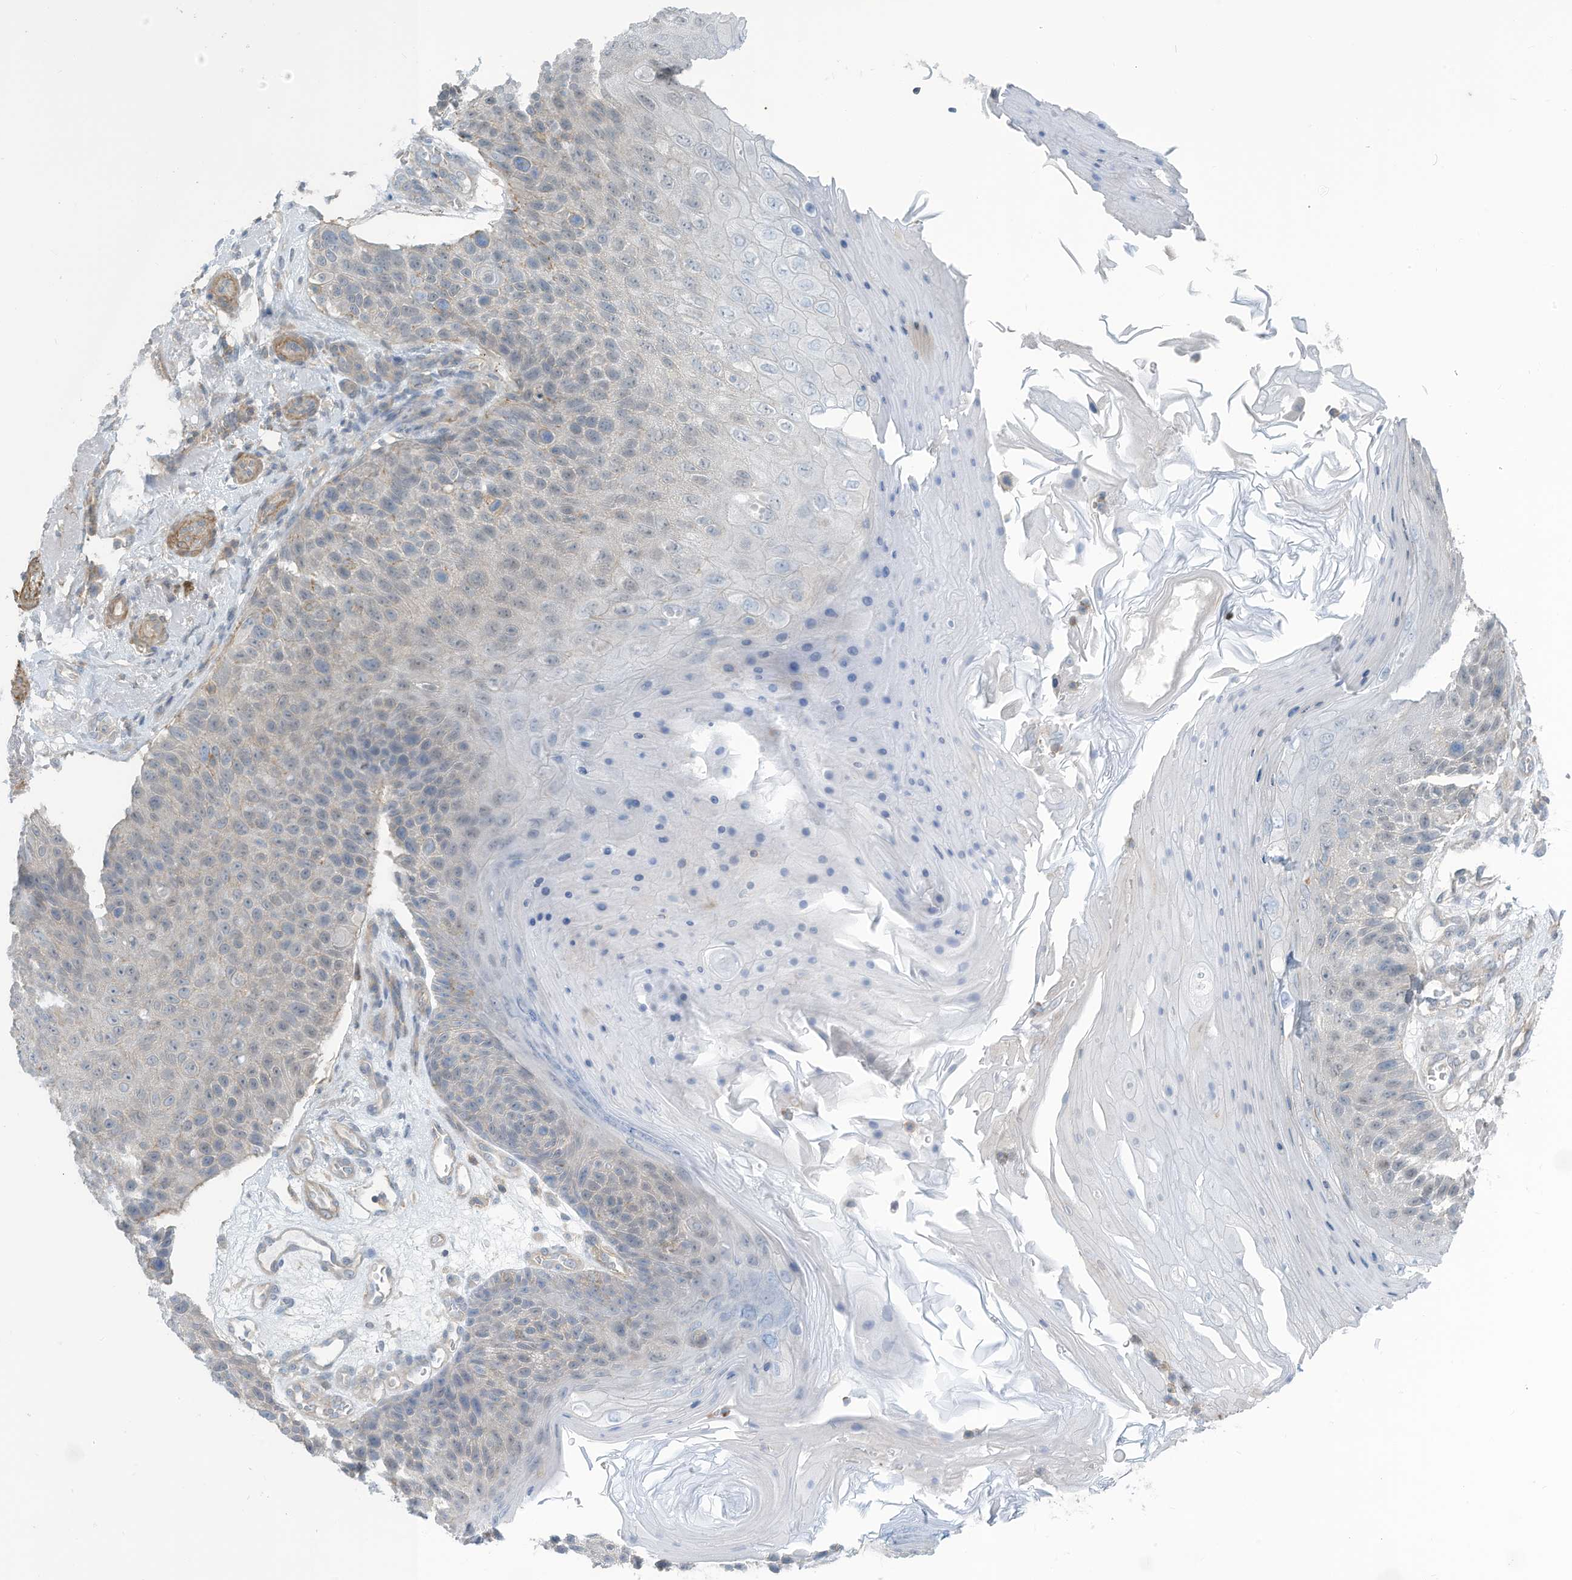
{"staining": {"intensity": "negative", "quantity": "none", "location": "none"}, "tissue": "skin cancer", "cell_type": "Tumor cells", "image_type": "cancer", "snomed": [{"axis": "morphology", "description": "Squamous cell carcinoma, NOS"}, {"axis": "topography", "description": "Skin"}], "caption": "Skin cancer stained for a protein using immunohistochemistry (IHC) reveals no positivity tumor cells.", "gene": "ZNF846", "patient": {"sex": "female", "age": 88}}